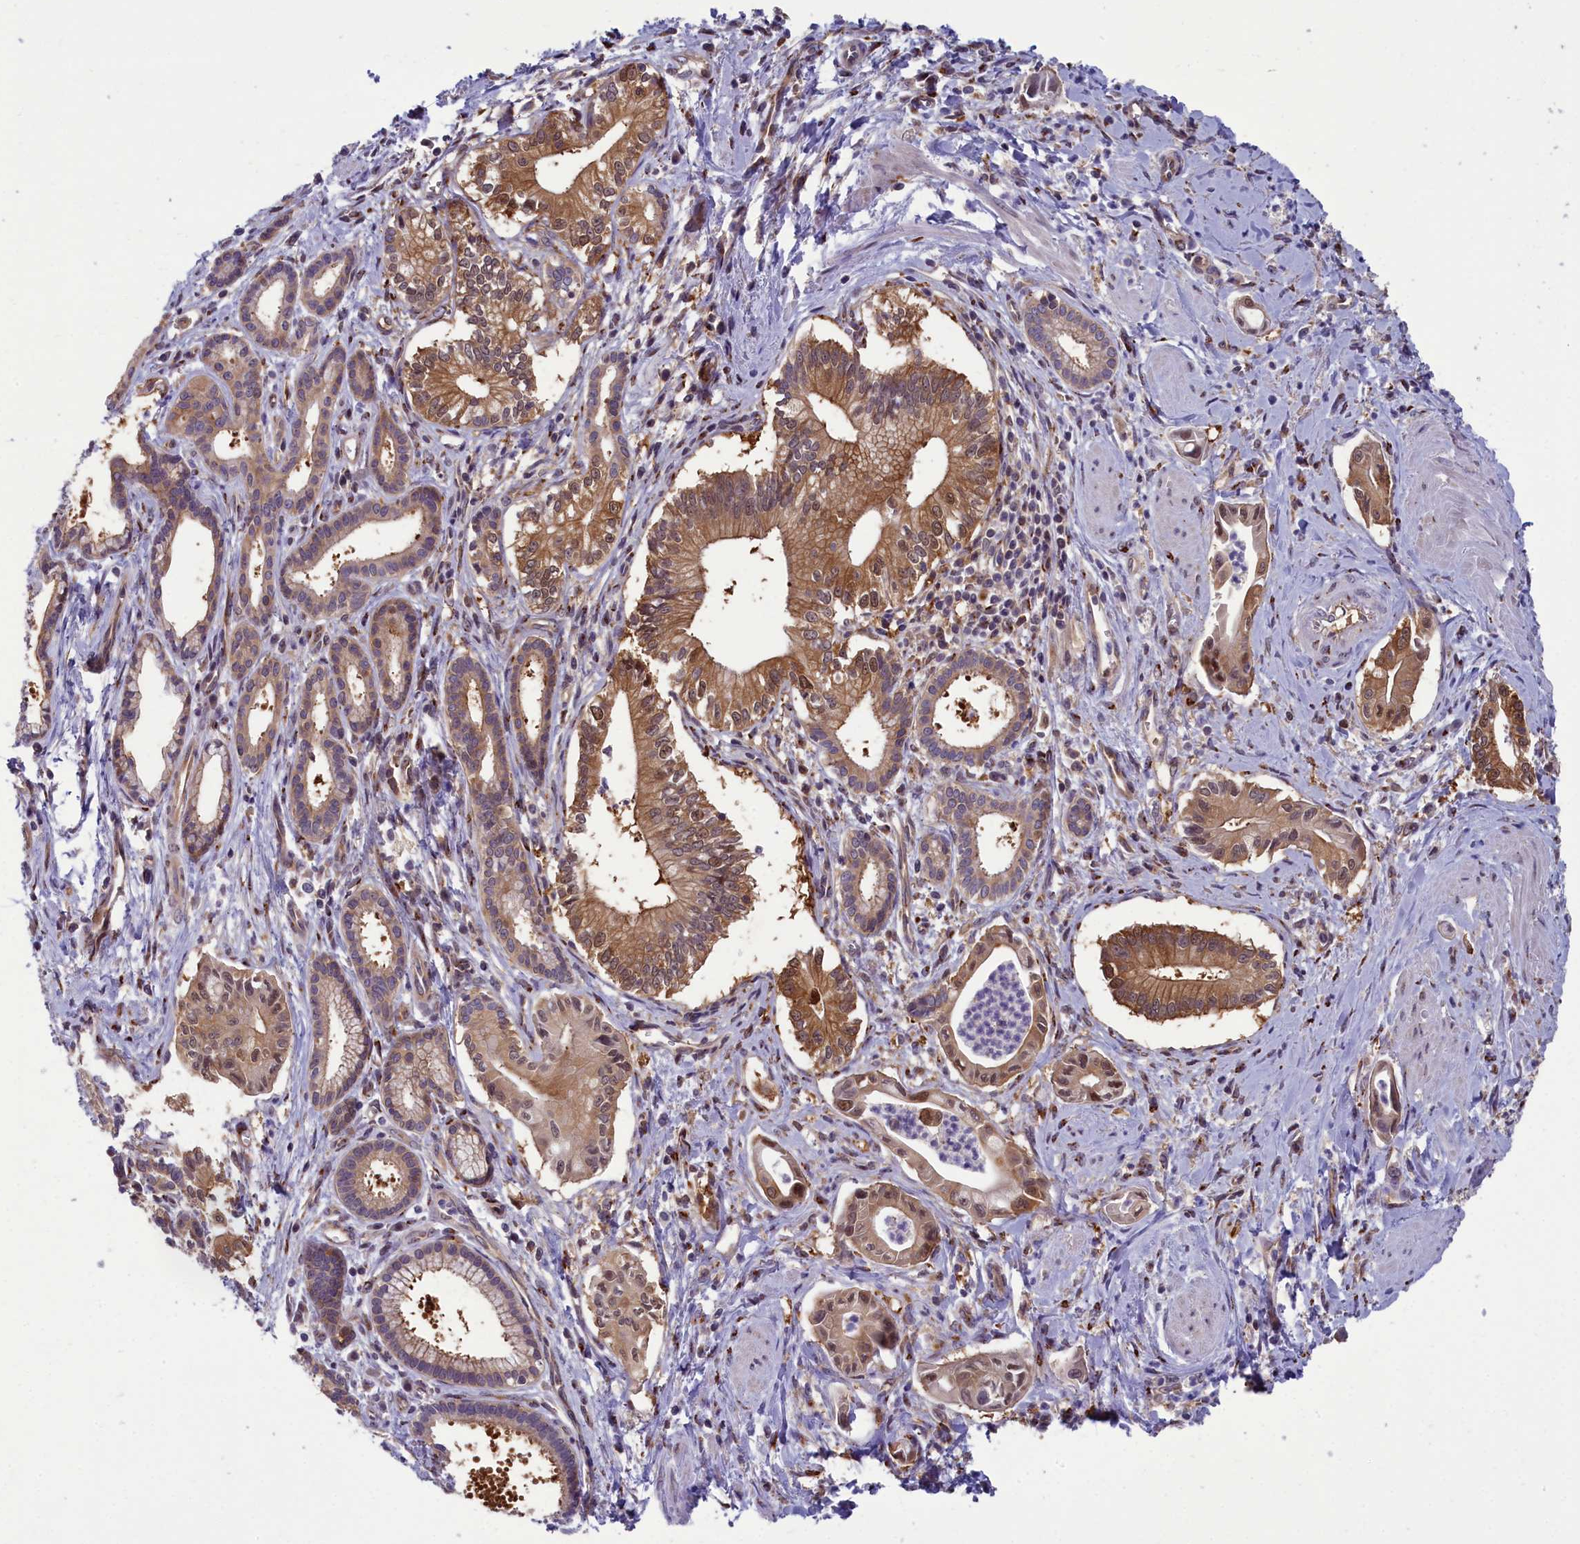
{"staining": {"intensity": "moderate", "quantity": ">75%", "location": "cytoplasmic/membranous,nuclear"}, "tissue": "pancreatic cancer", "cell_type": "Tumor cells", "image_type": "cancer", "snomed": [{"axis": "morphology", "description": "Adenocarcinoma, NOS"}, {"axis": "topography", "description": "Pancreas"}], "caption": "Immunohistochemistry (IHC) staining of pancreatic cancer, which displays medium levels of moderate cytoplasmic/membranous and nuclear staining in approximately >75% of tumor cells indicating moderate cytoplasmic/membranous and nuclear protein expression. The staining was performed using DAB (brown) for protein detection and nuclei were counterstained in hematoxylin (blue).", "gene": "ABCC8", "patient": {"sex": "male", "age": 78}}